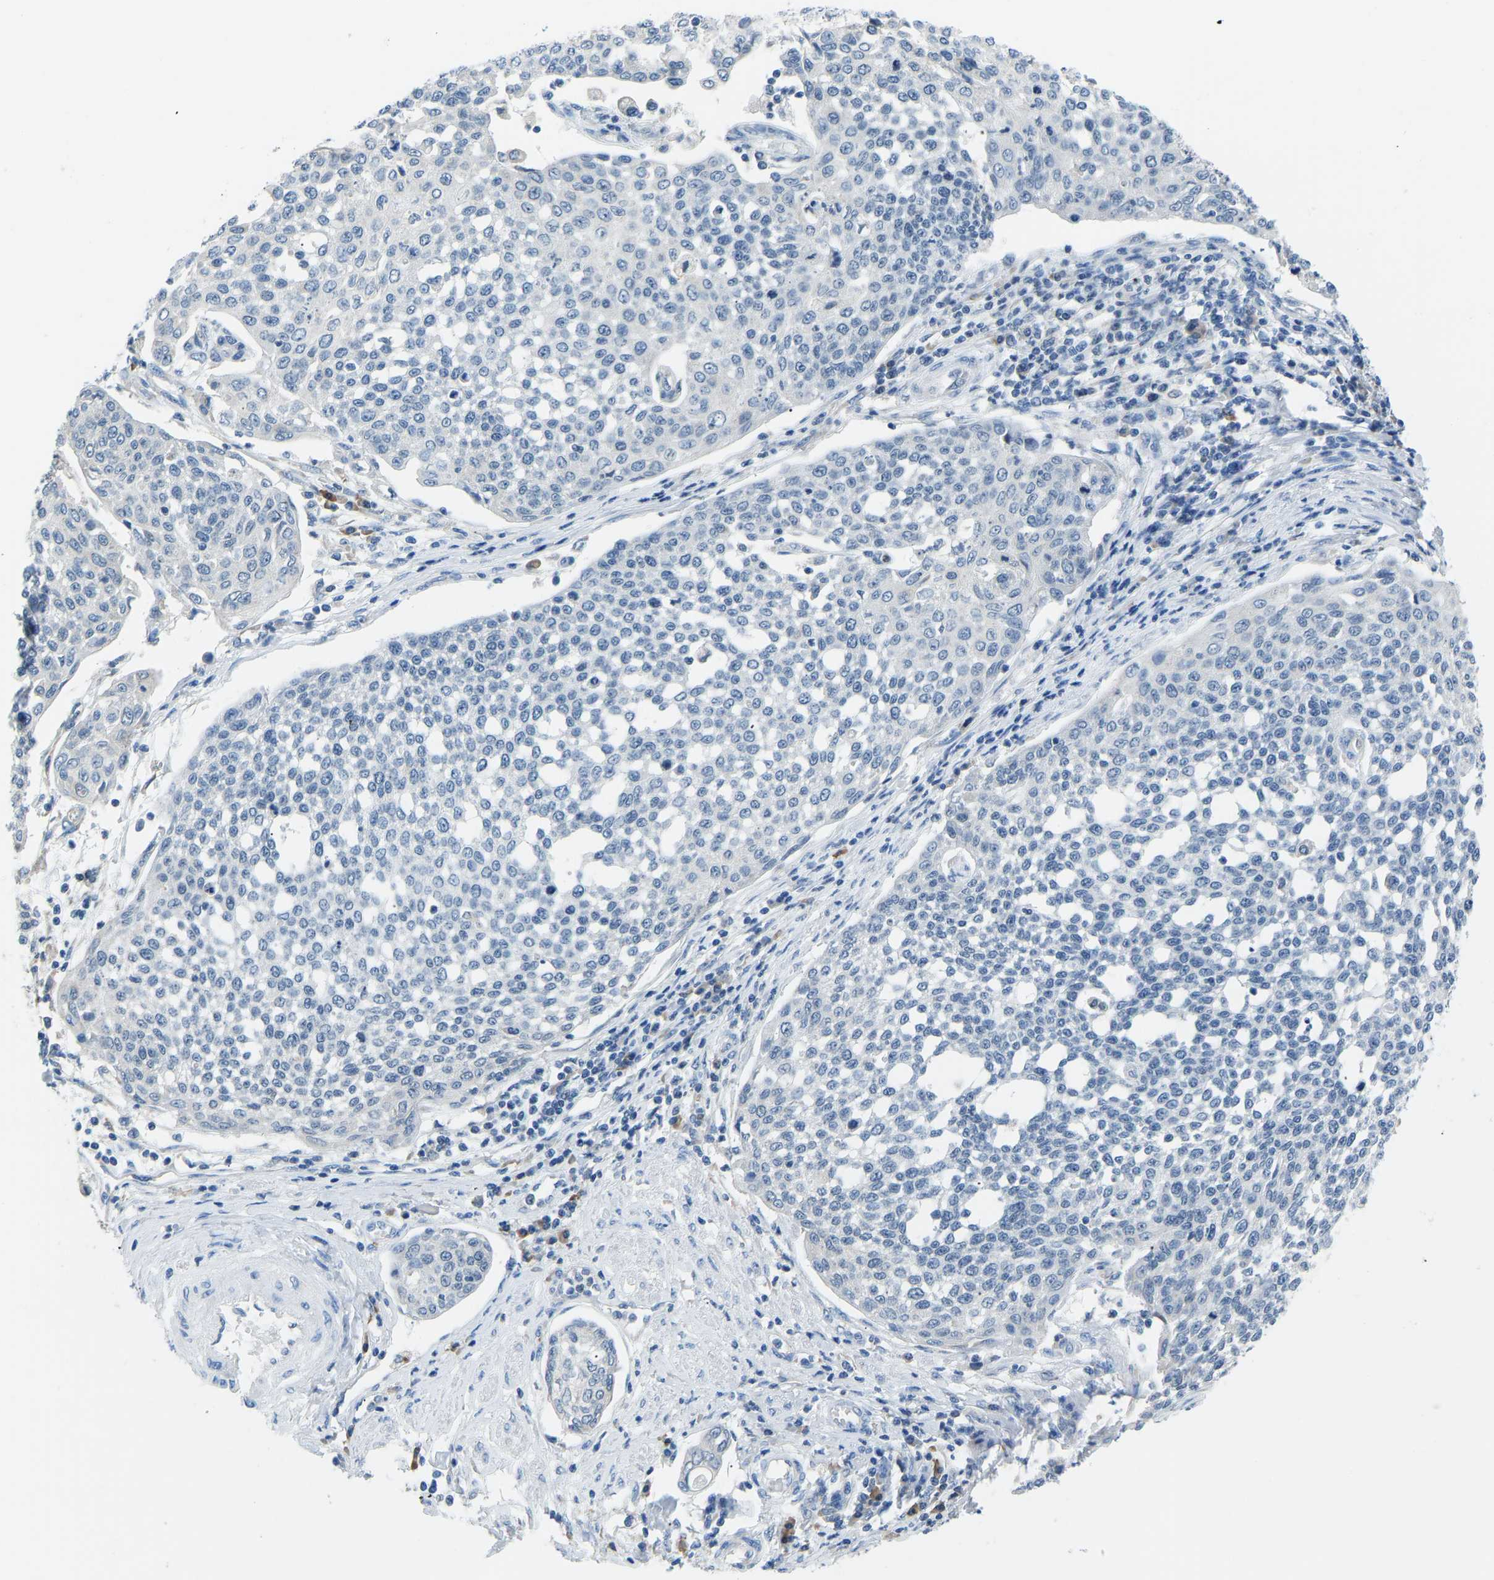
{"staining": {"intensity": "negative", "quantity": "none", "location": "none"}, "tissue": "cervical cancer", "cell_type": "Tumor cells", "image_type": "cancer", "snomed": [{"axis": "morphology", "description": "Squamous cell carcinoma, NOS"}, {"axis": "topography", "description": "Cervix"}], "caption": "Cervical cancer (squamous cell carcinoma) stained for a protein using IHC shows no staining tumor cells.", "gene": "VRK1", "patient": {"sex": "female", "age": 34}}